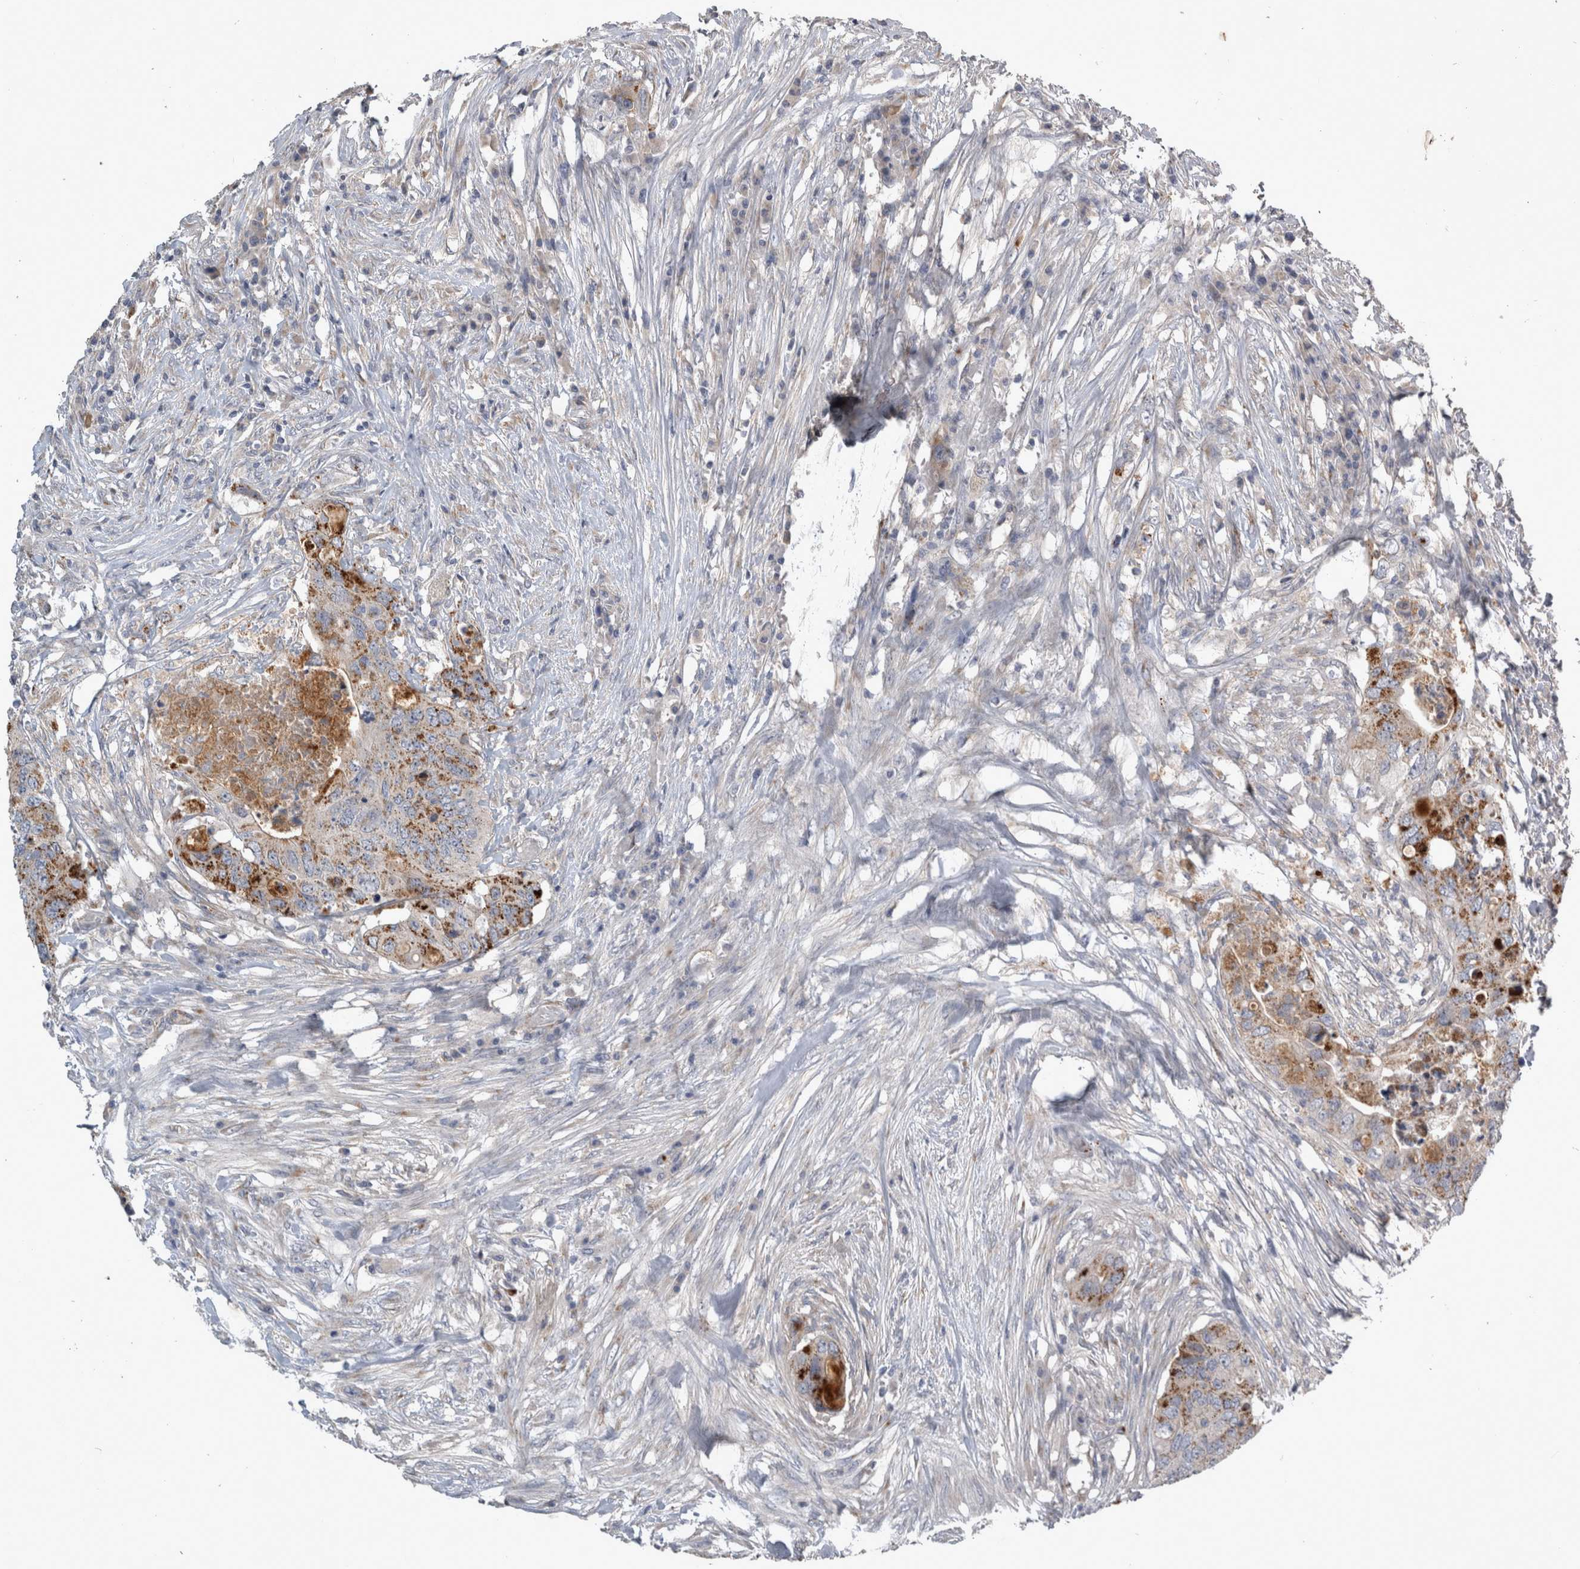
{"staining": {"intensity": "moderate", "quantity": ">75%", "location": "cytoplasmic/membranous"}, "tissue": "colorectal cancer", "cell_type": "Tumor cells", "image_type": "cancer", "snomed": [{"axis": "morphology", "description": "Adenocarcinoma, NOS"}, {"axis": "topography", "description": "Colon"}], "caption": "There is medium levels of moderate cytoplasmic/membranous staining in tumor cells of colorectal cancer (adenocarcinoma), as demonstrated by immunohistochemical staining (brown color).", "gene": "SLC22A11", "patient": {"sex": "male", "age": 71}}